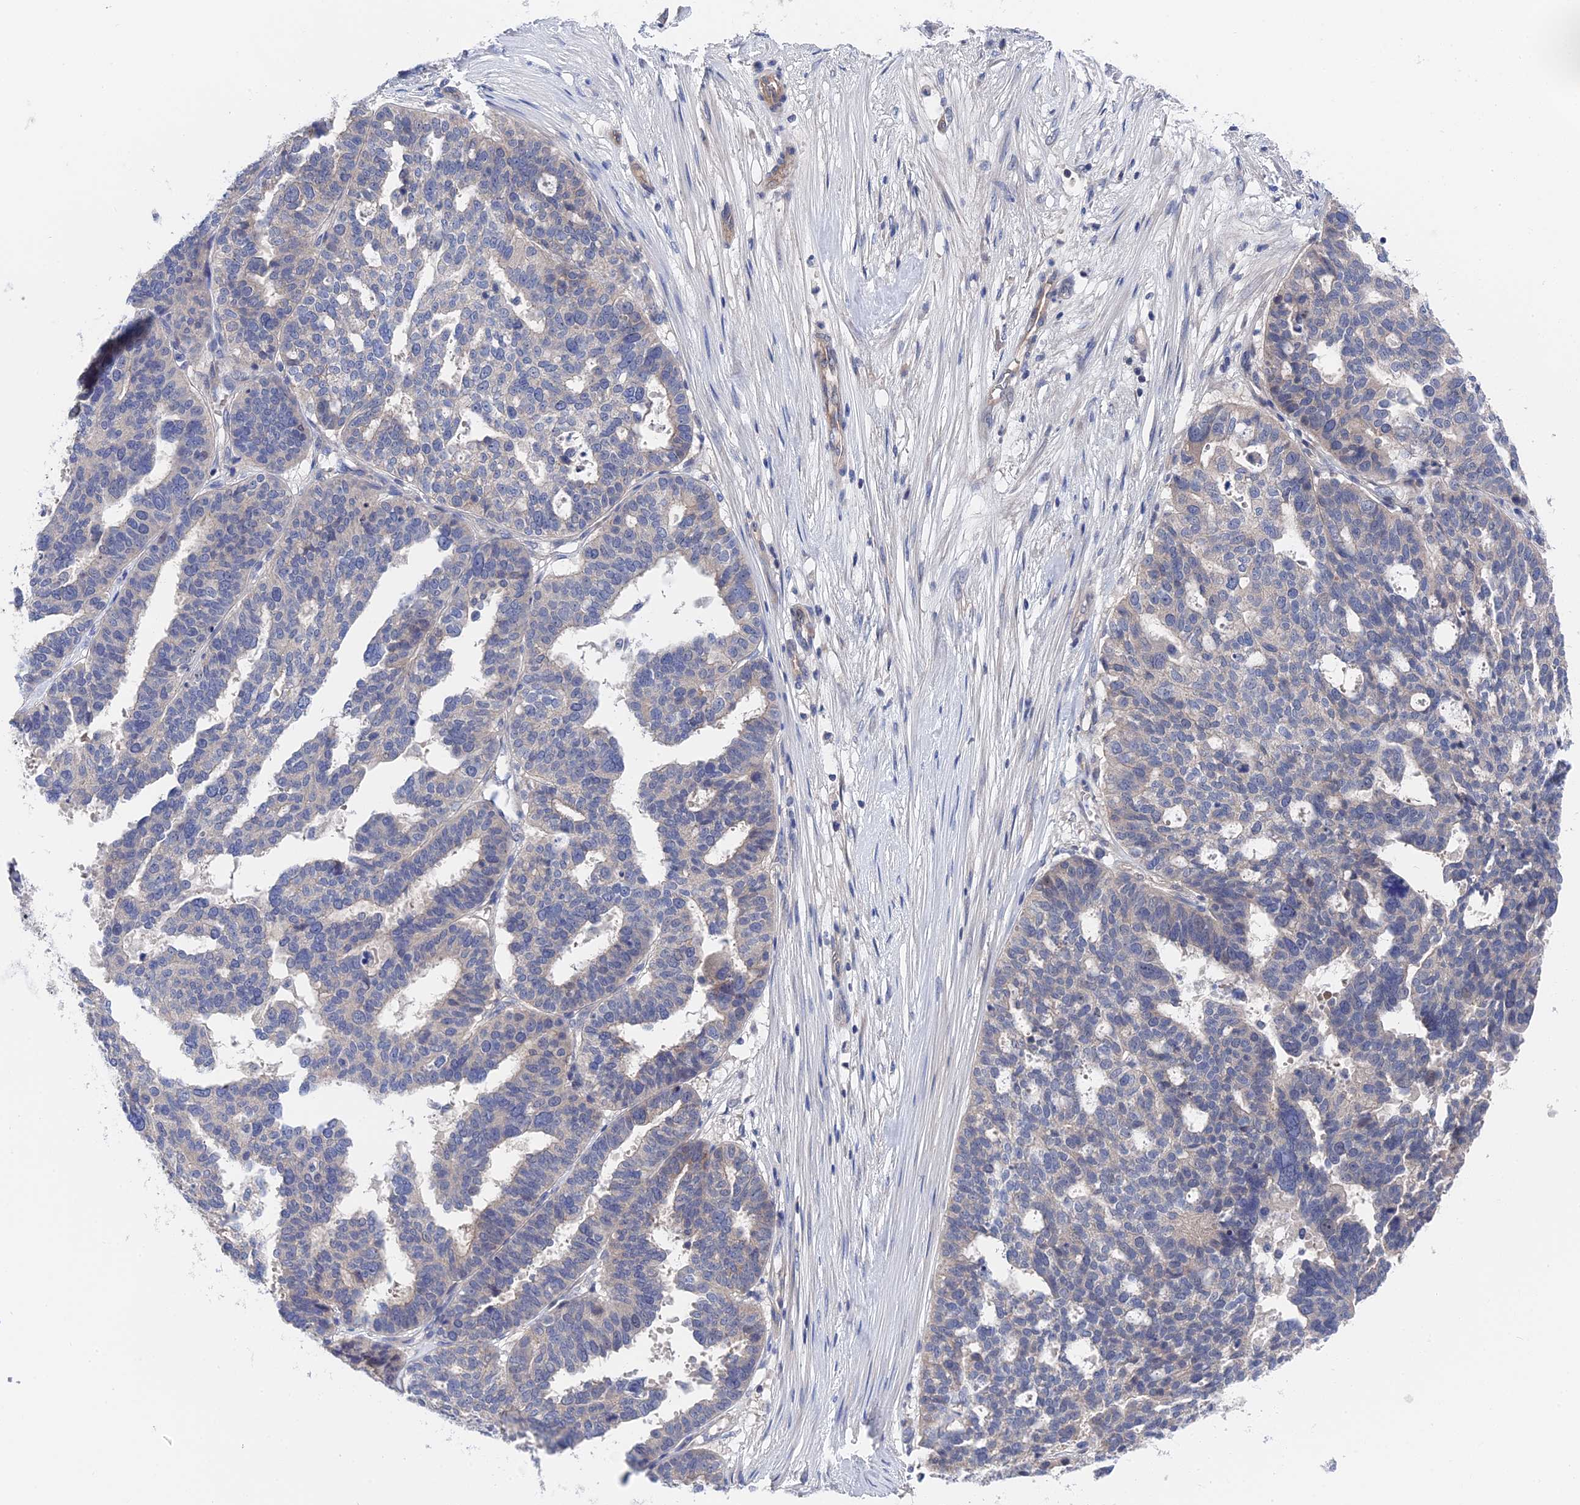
{"staining": {"intensity": "negative", "quantity": "none", "location": "none"}, "tissue": "ovarian cancer", "cell_type": "Tumor cells", "image_type": "cancer", "snomed": [{"axis": "morphology", "description": "Cystadenocarcinoma, serous, NOS"}, {"axis": "topography", "description": "Ovary"}], "caption": "Ovarian cancer was stained to show a protein in brown. There is no significant positivity in tumor cells.", "gene": "MTHFSD", "patient": {"sex": "female", "age": 59}}